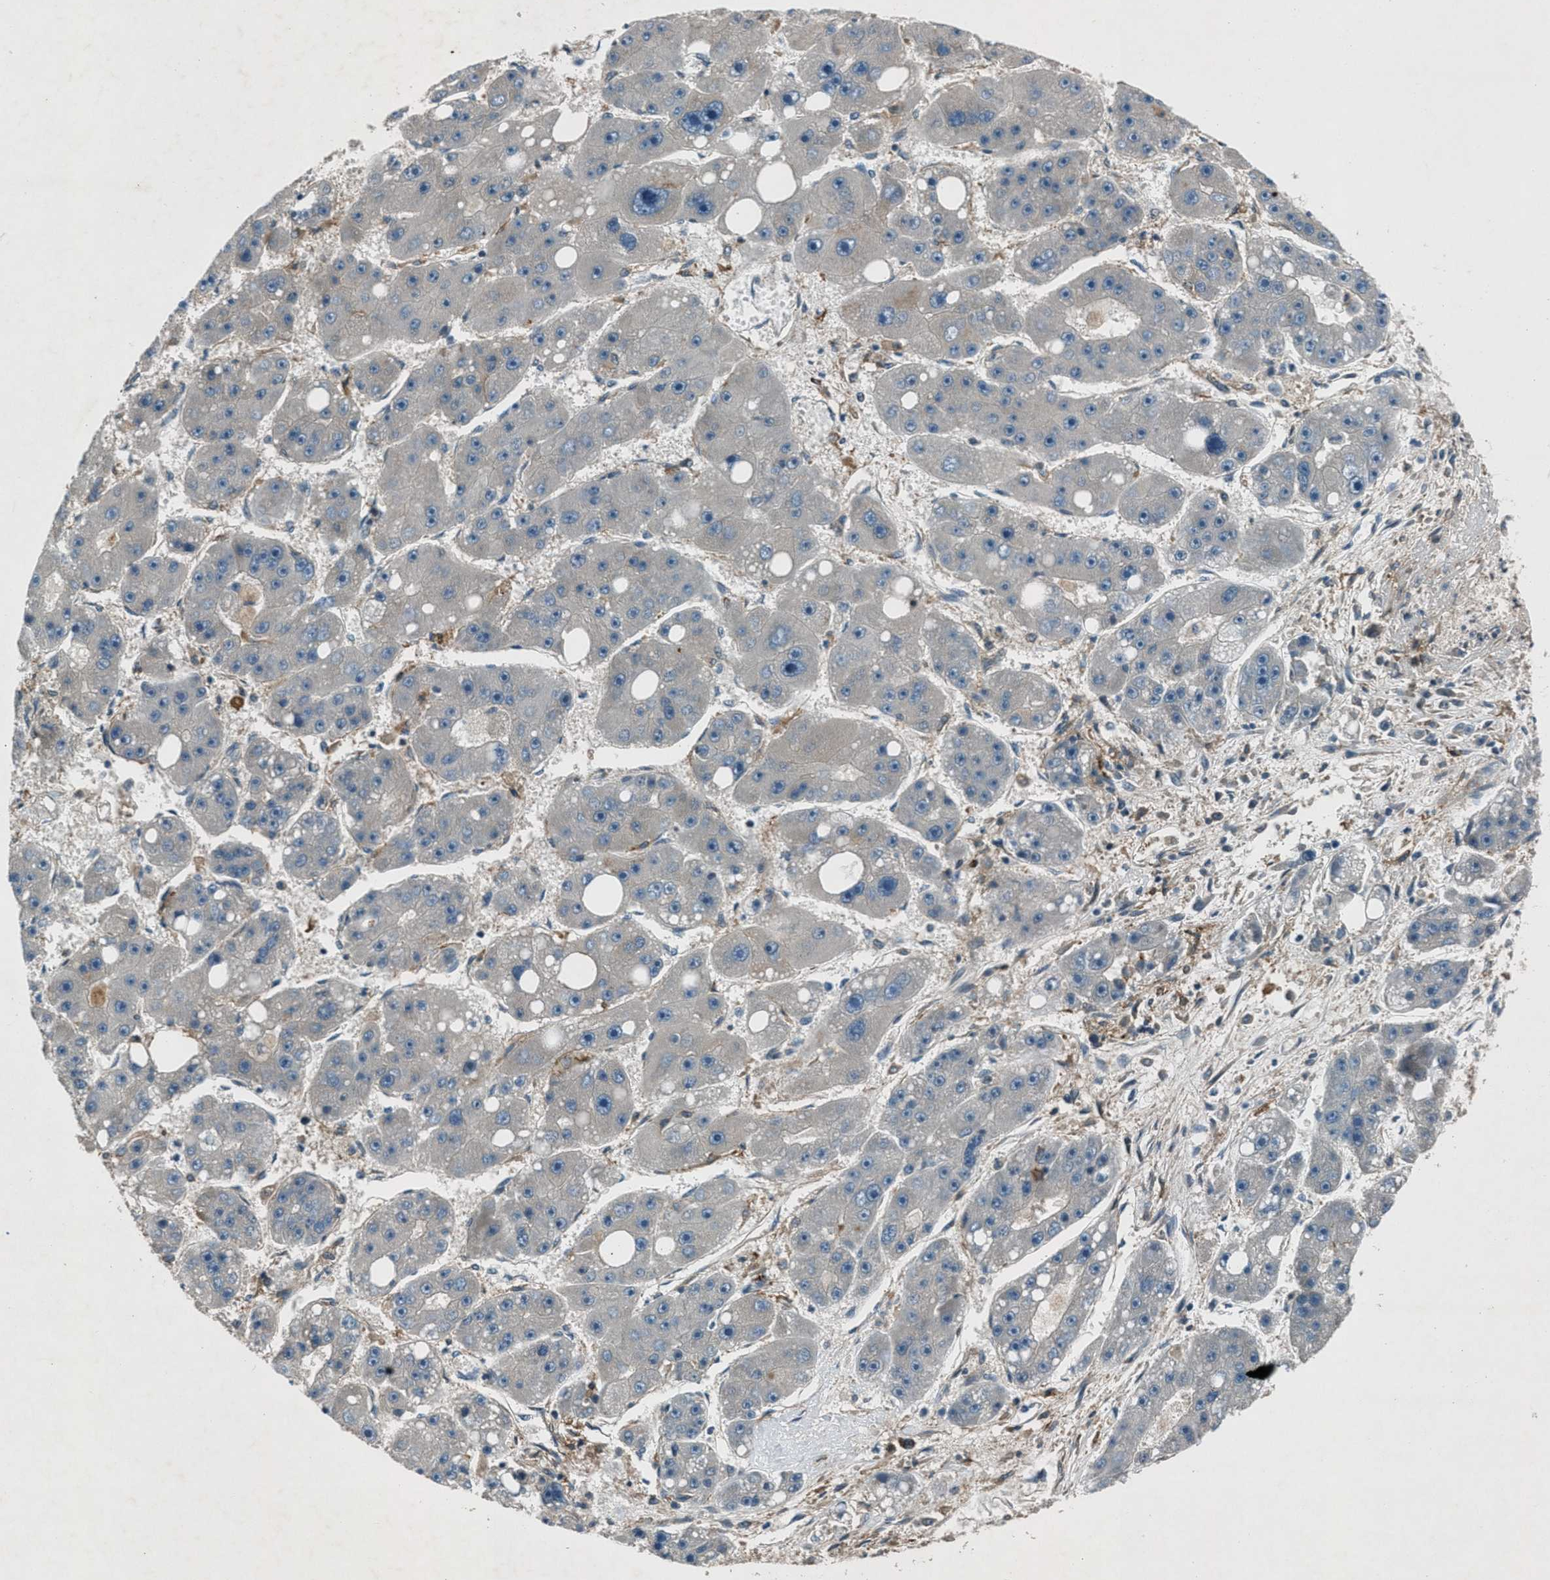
{"staining": {"intensity": "negative", "quantity": "none", "location": "none"}, "tissue": "liver cancer", "cell_type": "Tumor cells", "image_type": "cancer", "snomed": [{"axis": "morphology", "description": "Carcinoma, Hepatocellular, NOS"}, {"axis": "topography", "description": "Liver"}], "caption": "Liver hepatocellular carcinoma stained for a protein using IHC exhibits no staining tumor cells.", "gene": "EPSTI1", "patient": {"sex": "female", "age": 61}}